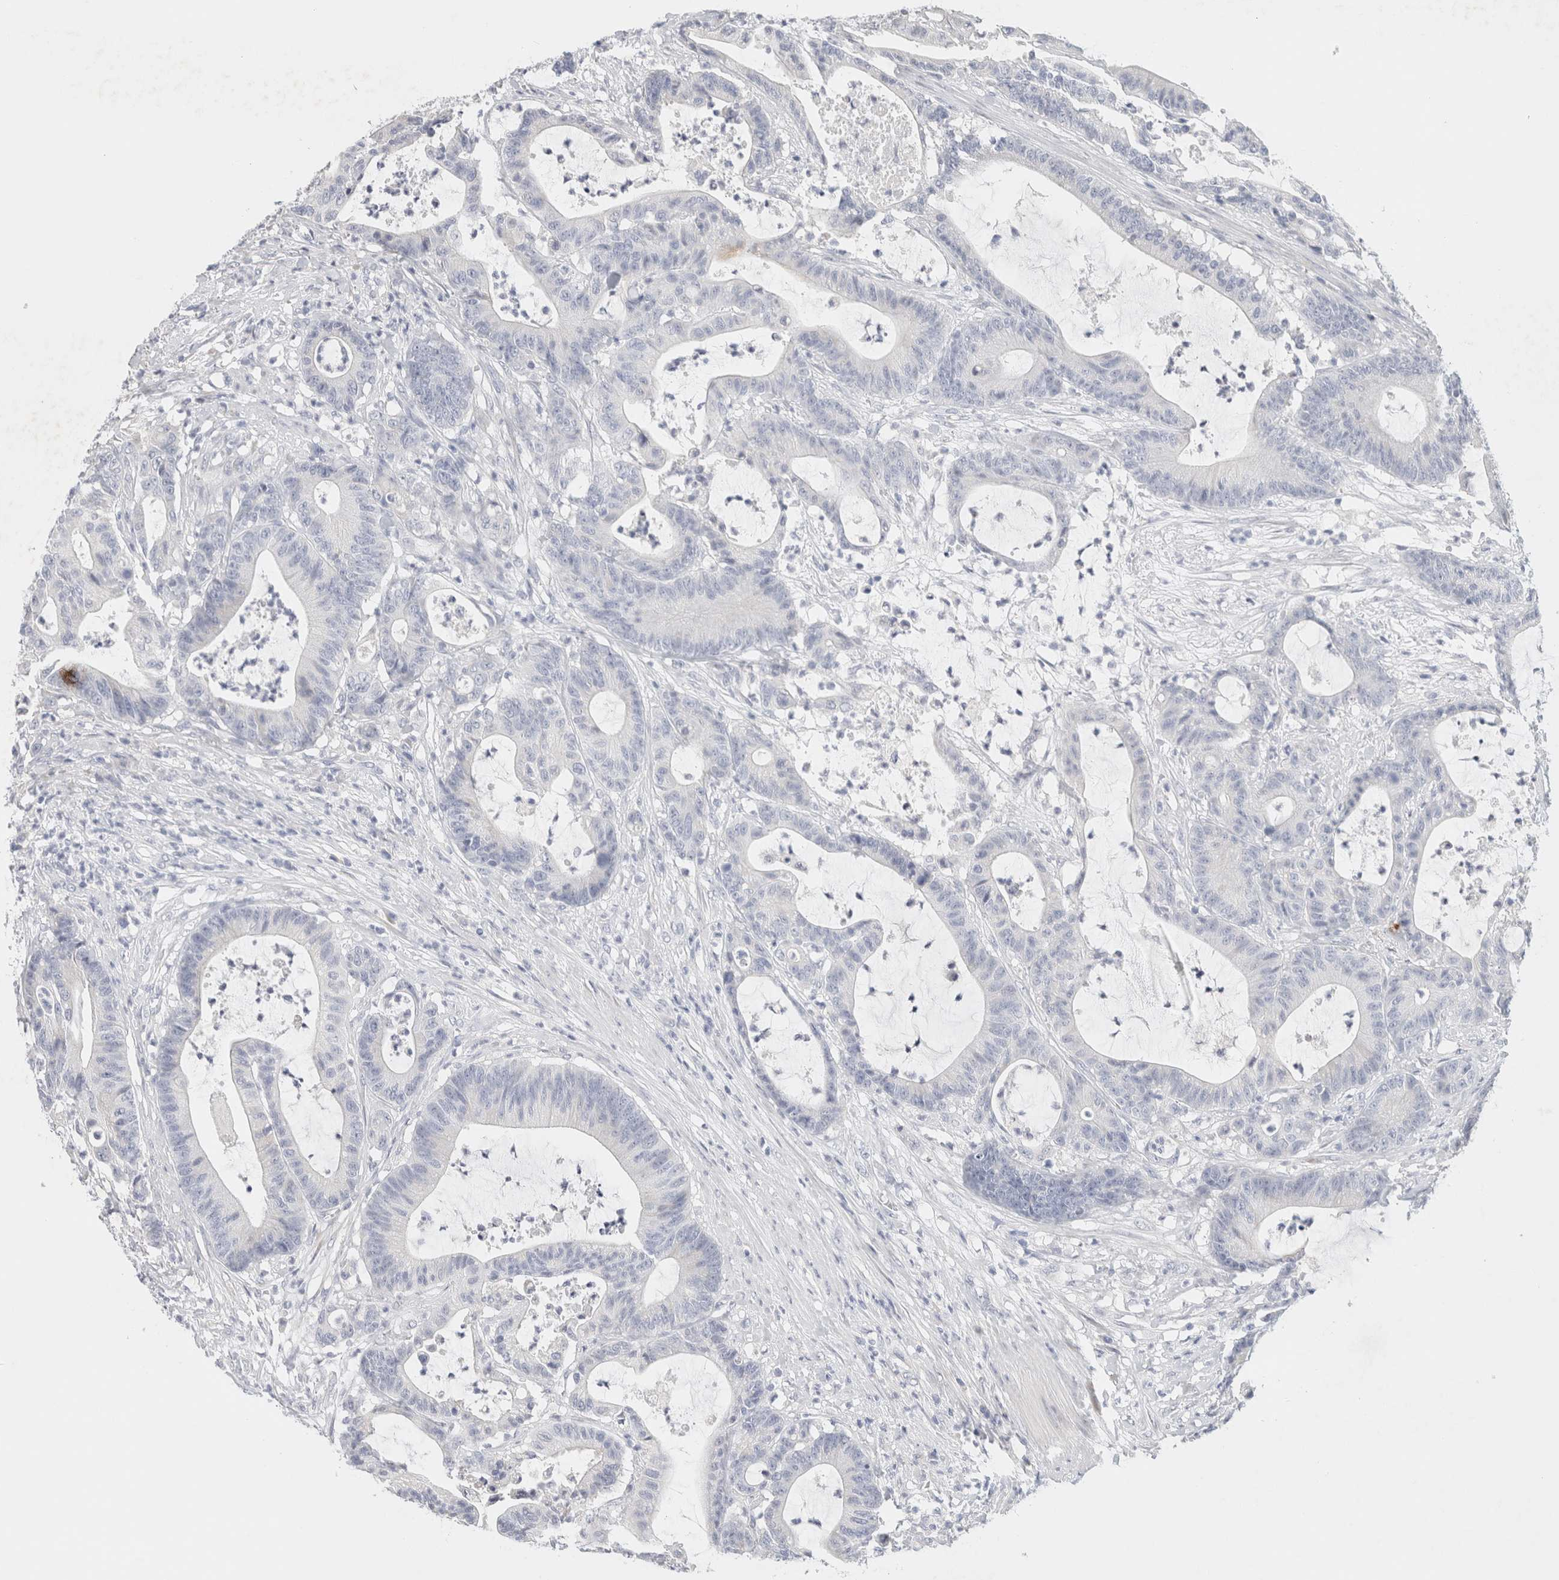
{"staining": {"intensity": "negative", "quantity": "none", "location": "none"}, "tissue": "colorectal cancer", "cell_type": "Tumor cells", "image_type": "cancer", "snomed": [{"axis": "morphology", "description": "Adenocarcinoma, NOS"}, {"axis": "topography", "description": "Colon"}], "caption": "The micrograph displays no significant expression in tumor cells of colorectal cancer (adenocarcinoma). (Brightfield microscopy of DAB (3,3'-diaminobenzidine) immunohistochemistry at high magnification).", "gene": "NEFM", "patient": {"sex": "female", "age": 84}}